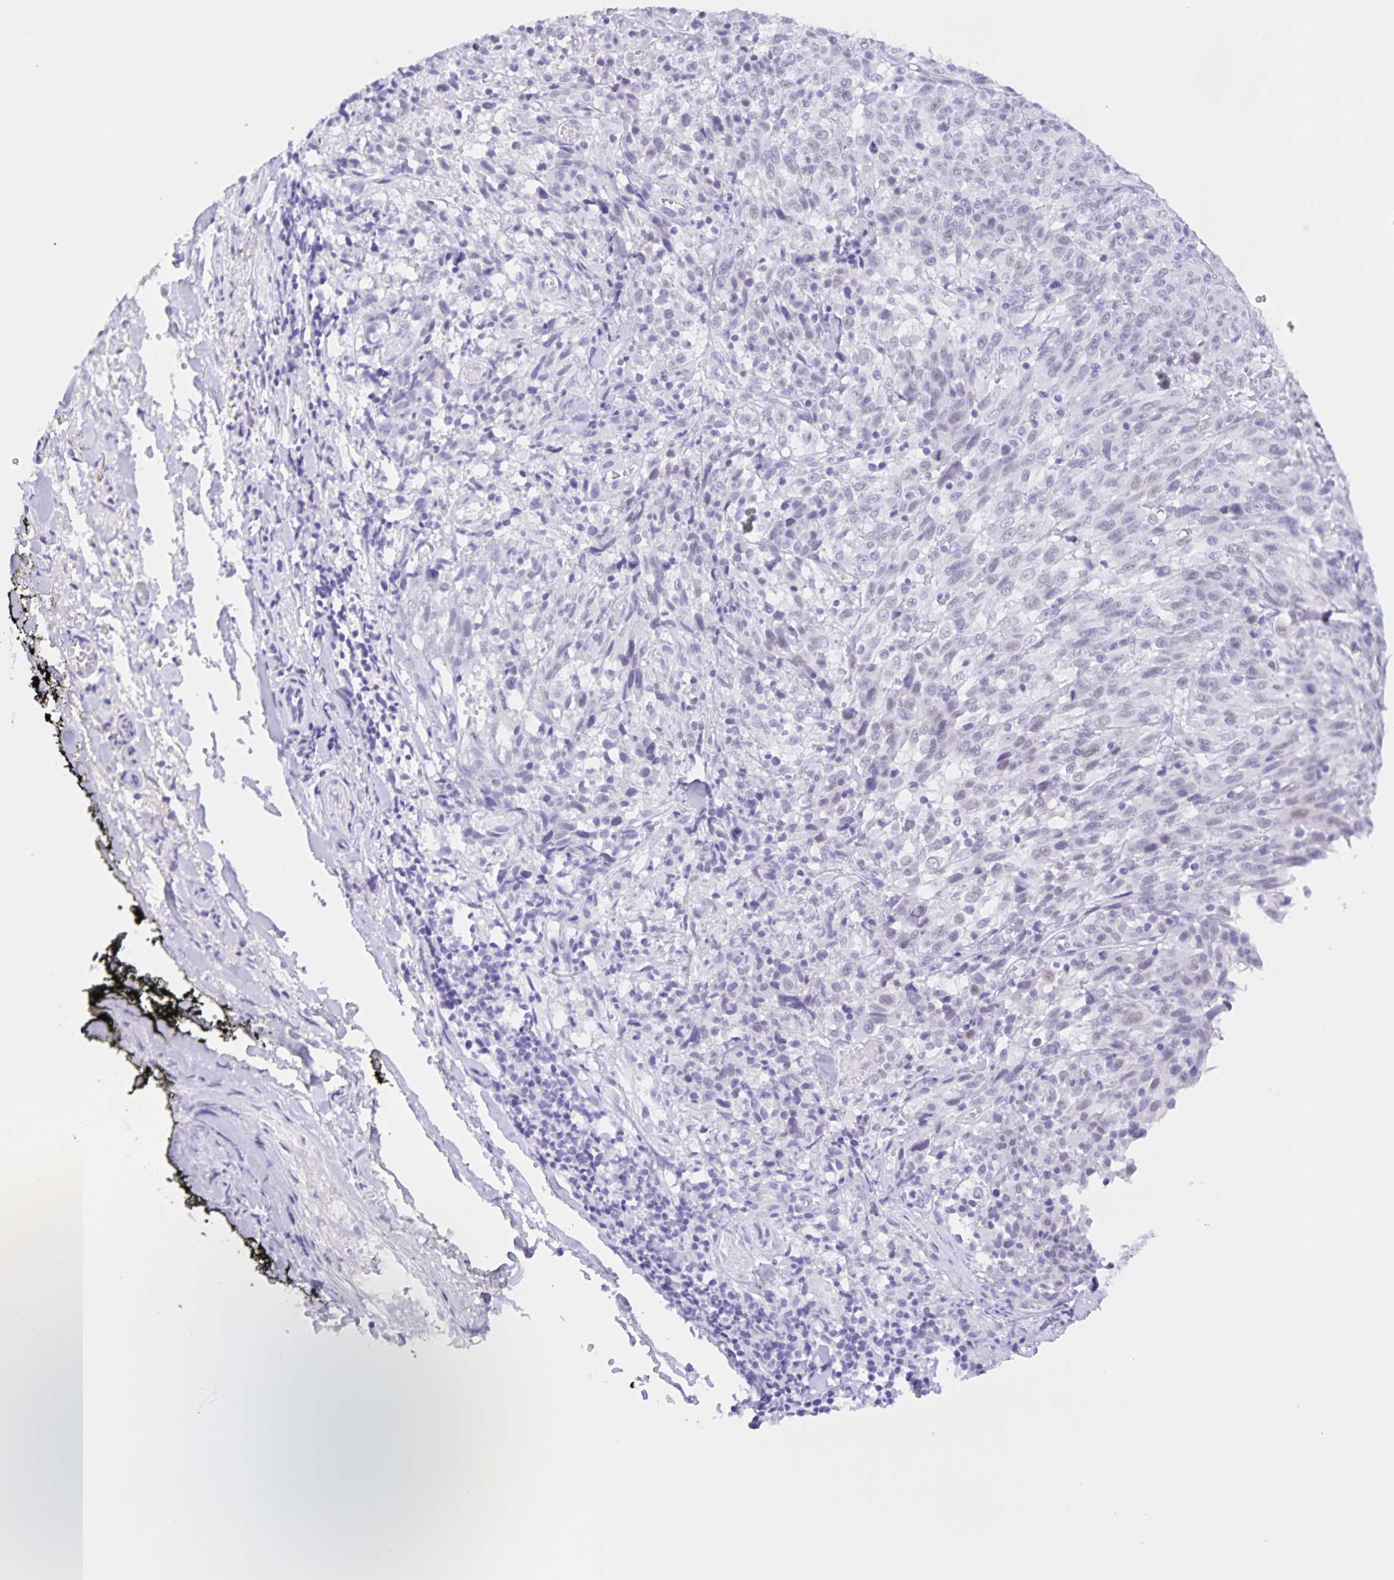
{"staining": {"intensity": "negative", "quantity": "none", "location": "none"}, "tissue": "melanoma", "cell_type": "Tumor cells", "image_type": "cancer", "snomed": [{"axis": "morphology", "description": "Malignant melanoma, NOS"}, {"axis": "topography", "description": "Skin"}], "caption": "Immunohistochemical staining of malignant melanoma reveals no significant staining in tumor cells.", "gene": "TGIF2LX", "patient": {"sex": "female", "age": 91}}